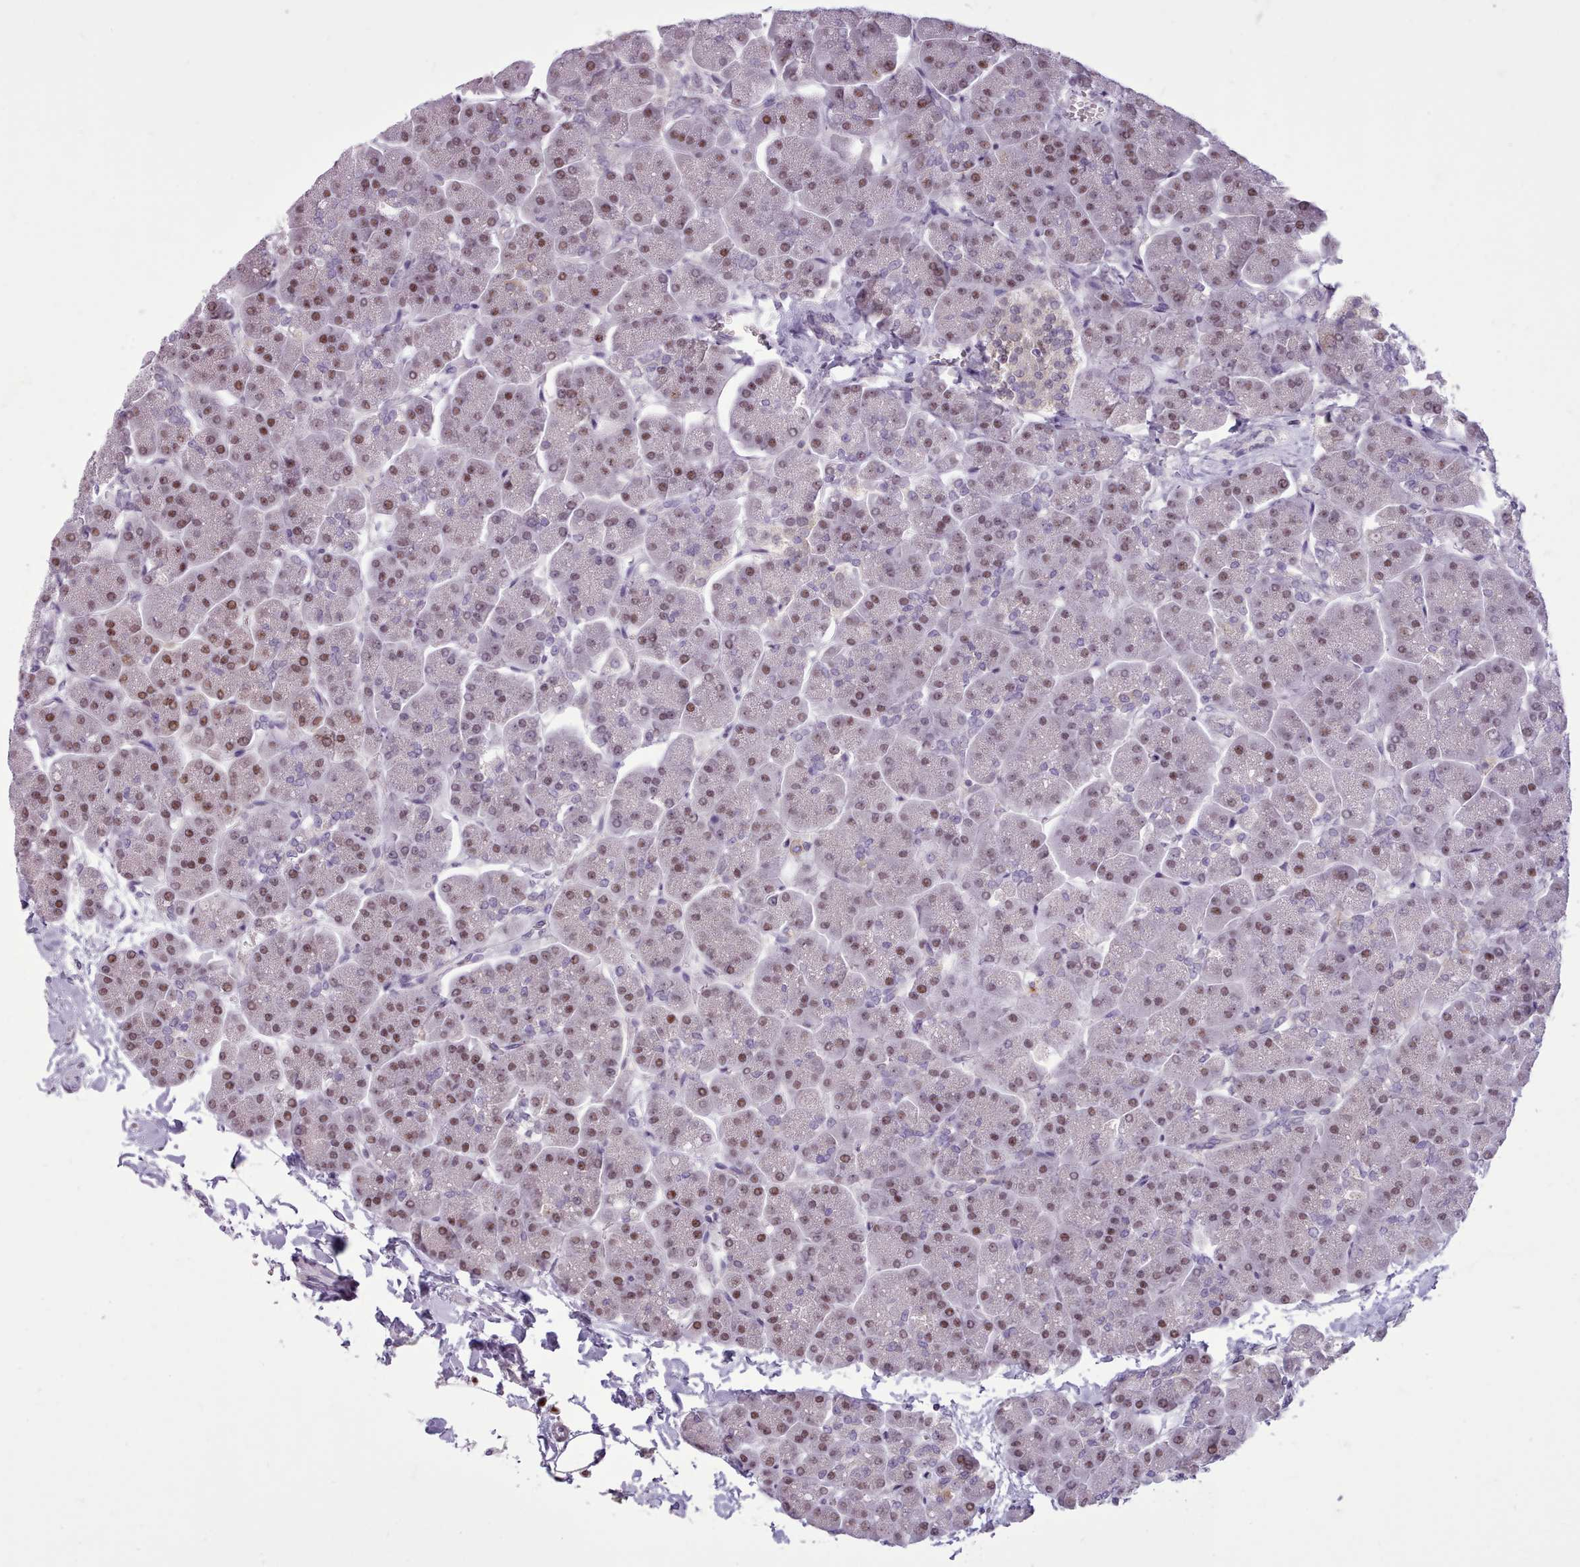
{"staining": {"intensity": "moderate", "quantity": "25%-75%", "location": "nuclear"}, "tissue": "pancreas", "cell_type": "Exocrine glandular cells", "image_type": "normal", "snomed": [{"axis": "morphology", "description": "Normal tissue, NOS"}, {"axis": "topography", "description": "Pancreas"}, {"axis": "topography", "description": "Peripheral nerve tissue"}], "caption": "A high-resolution image shows IHC staining of unremarkable pancreas, which reveals moderate nuclear positivity in approximately 25%-75% of exocrine glandular cells. (DAB (3,3'-diaminobenzidine) IHC with brightfield microscopy, high magnification).", "gene": "SLURP1", "patient": {"sex": "male", "age": 54}}